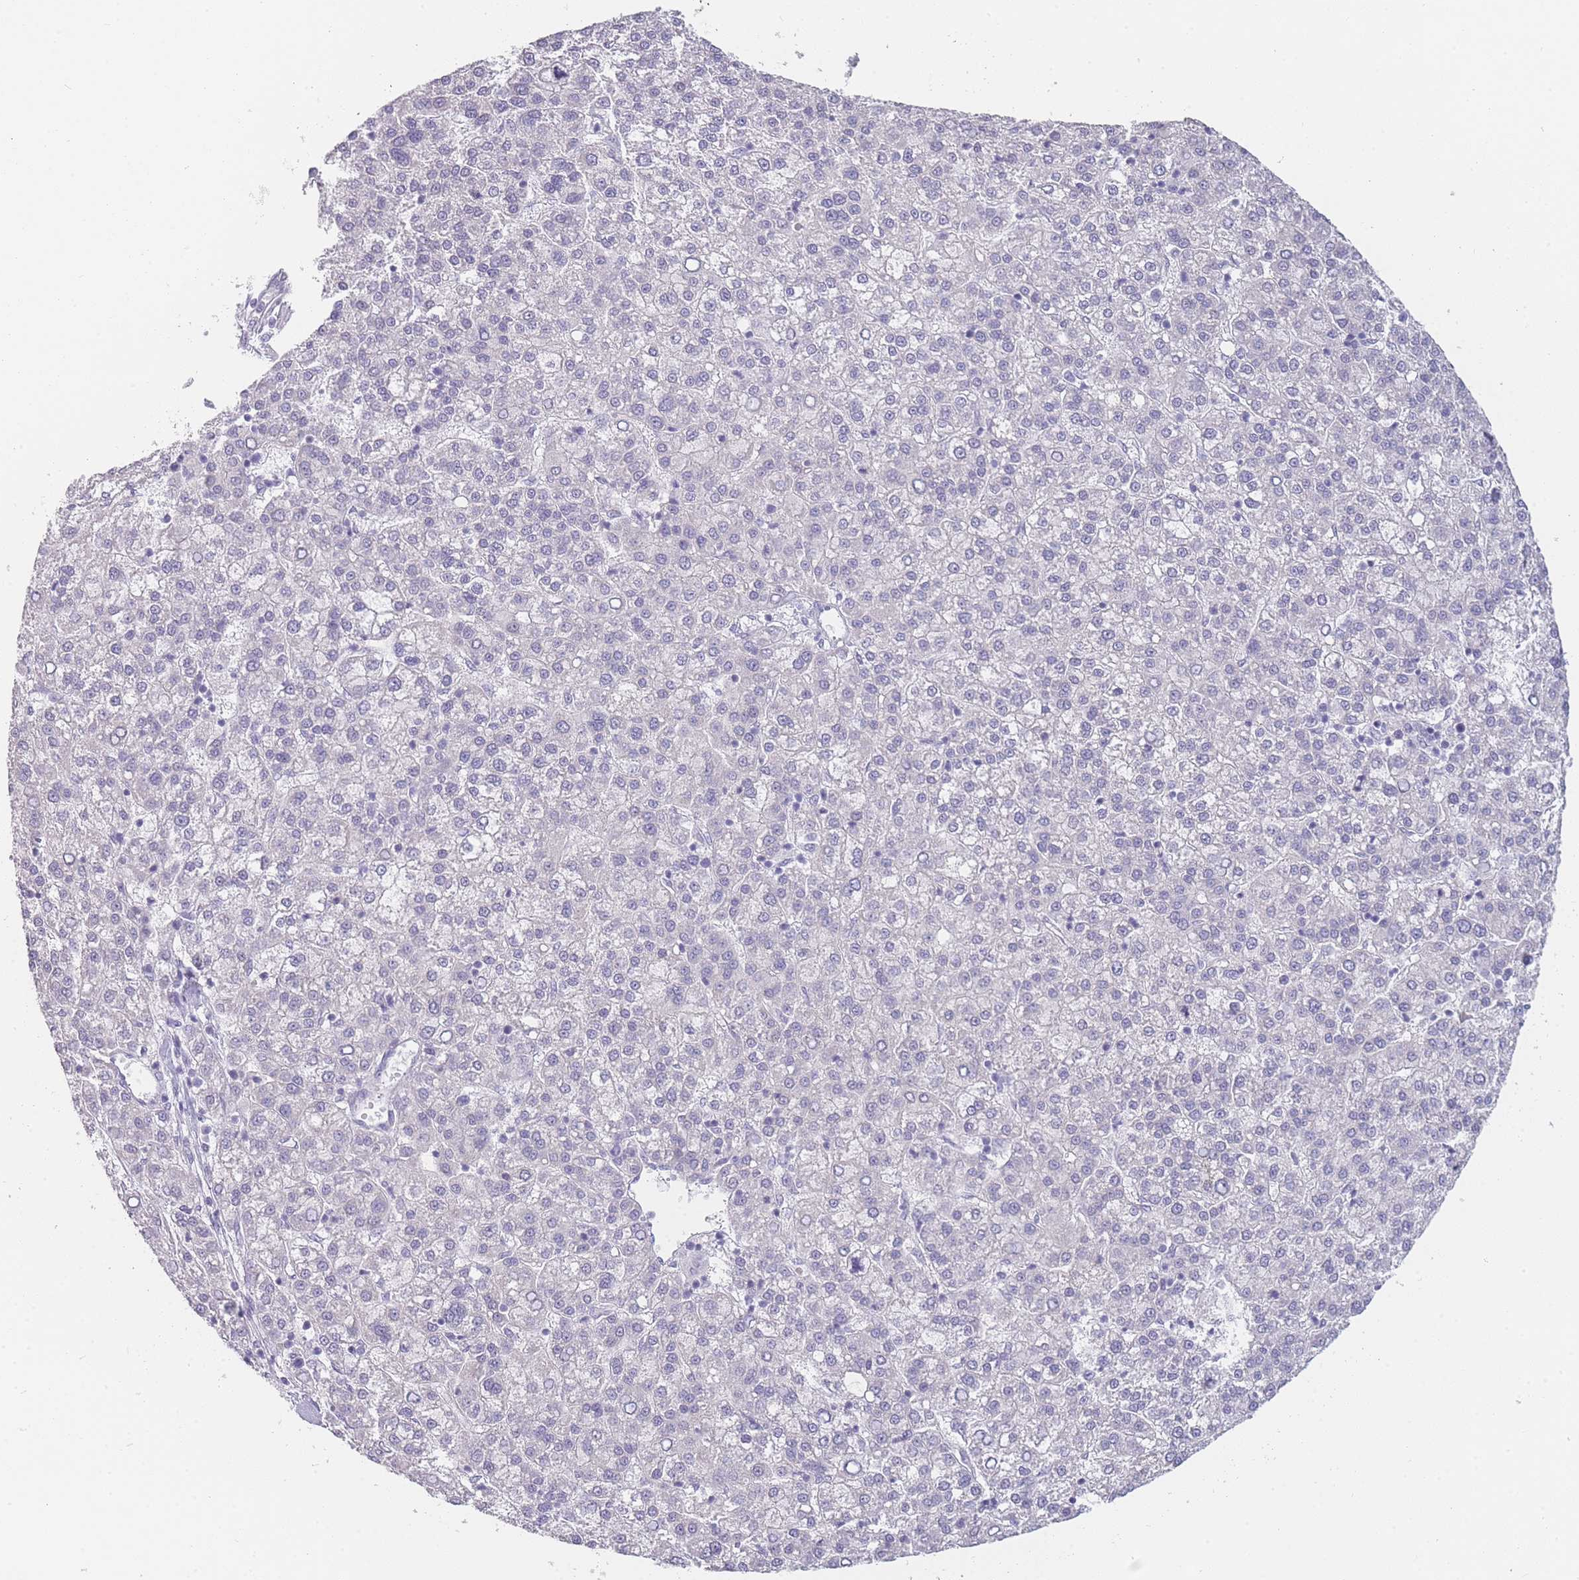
{"staining": {"intensity": "negative", "quantity": "none", "location": "none"}, "tissue": "liver cancer", "cell_type": "Tumor cells", "image_type": "cancer", "snomed": [{"axis": "morphology", "description": "Carcinoma, Hepatocellular, NOS"}, {"axis": "topography", "description": "Liver"}], "caption": "High magnification brightfield microscopy of liver cancer stained with DAB (3,3'-diaminobenzidine) (brown) and counterstained with hematoxylin (blue): tumor cells show no significant expression. Nuclei are stained in blue.", "gene": "INS", "patient": {"sex": "female", "age": 58}}